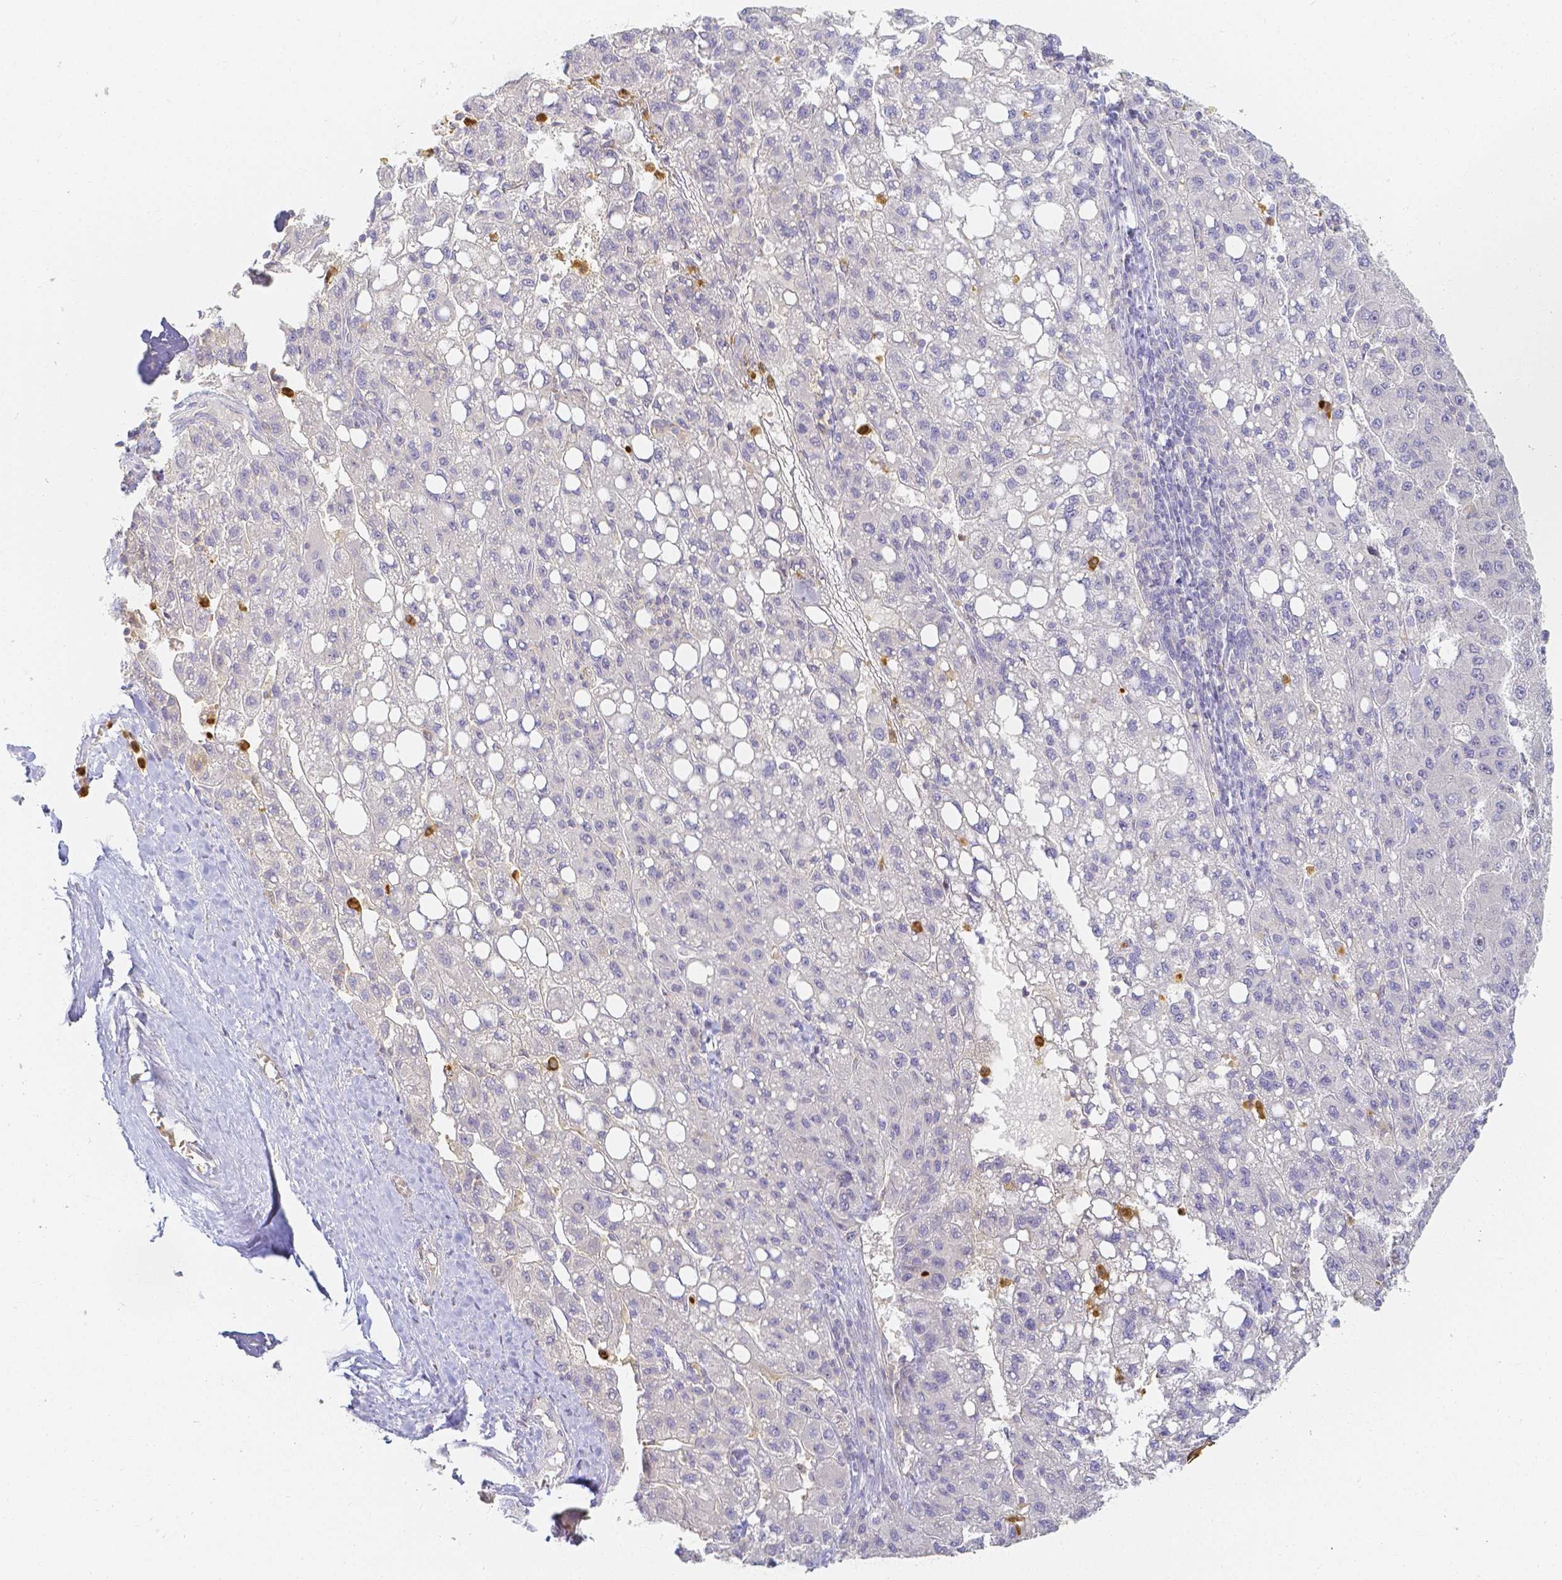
{"staining": {"intensity": "negative", "quantity": "none", "location": "none"}, "tissue": "liver cancer", "cell_type": "Tumor cells", "image_type": "cancer", "snomed": [{"axis": "morphology", "description": "Carcinoma, Hepatocellular, NOS"}, {"axis": "topography", "description": "Liver"}], "caption": "Tumor cells show no significant expression in liver cancer (hepatocellular carcinoma). (IHC, brightfield microscopy, high magnification).", "gene": "KCNH1", "patient": {"sex": "female", "age": 82}}